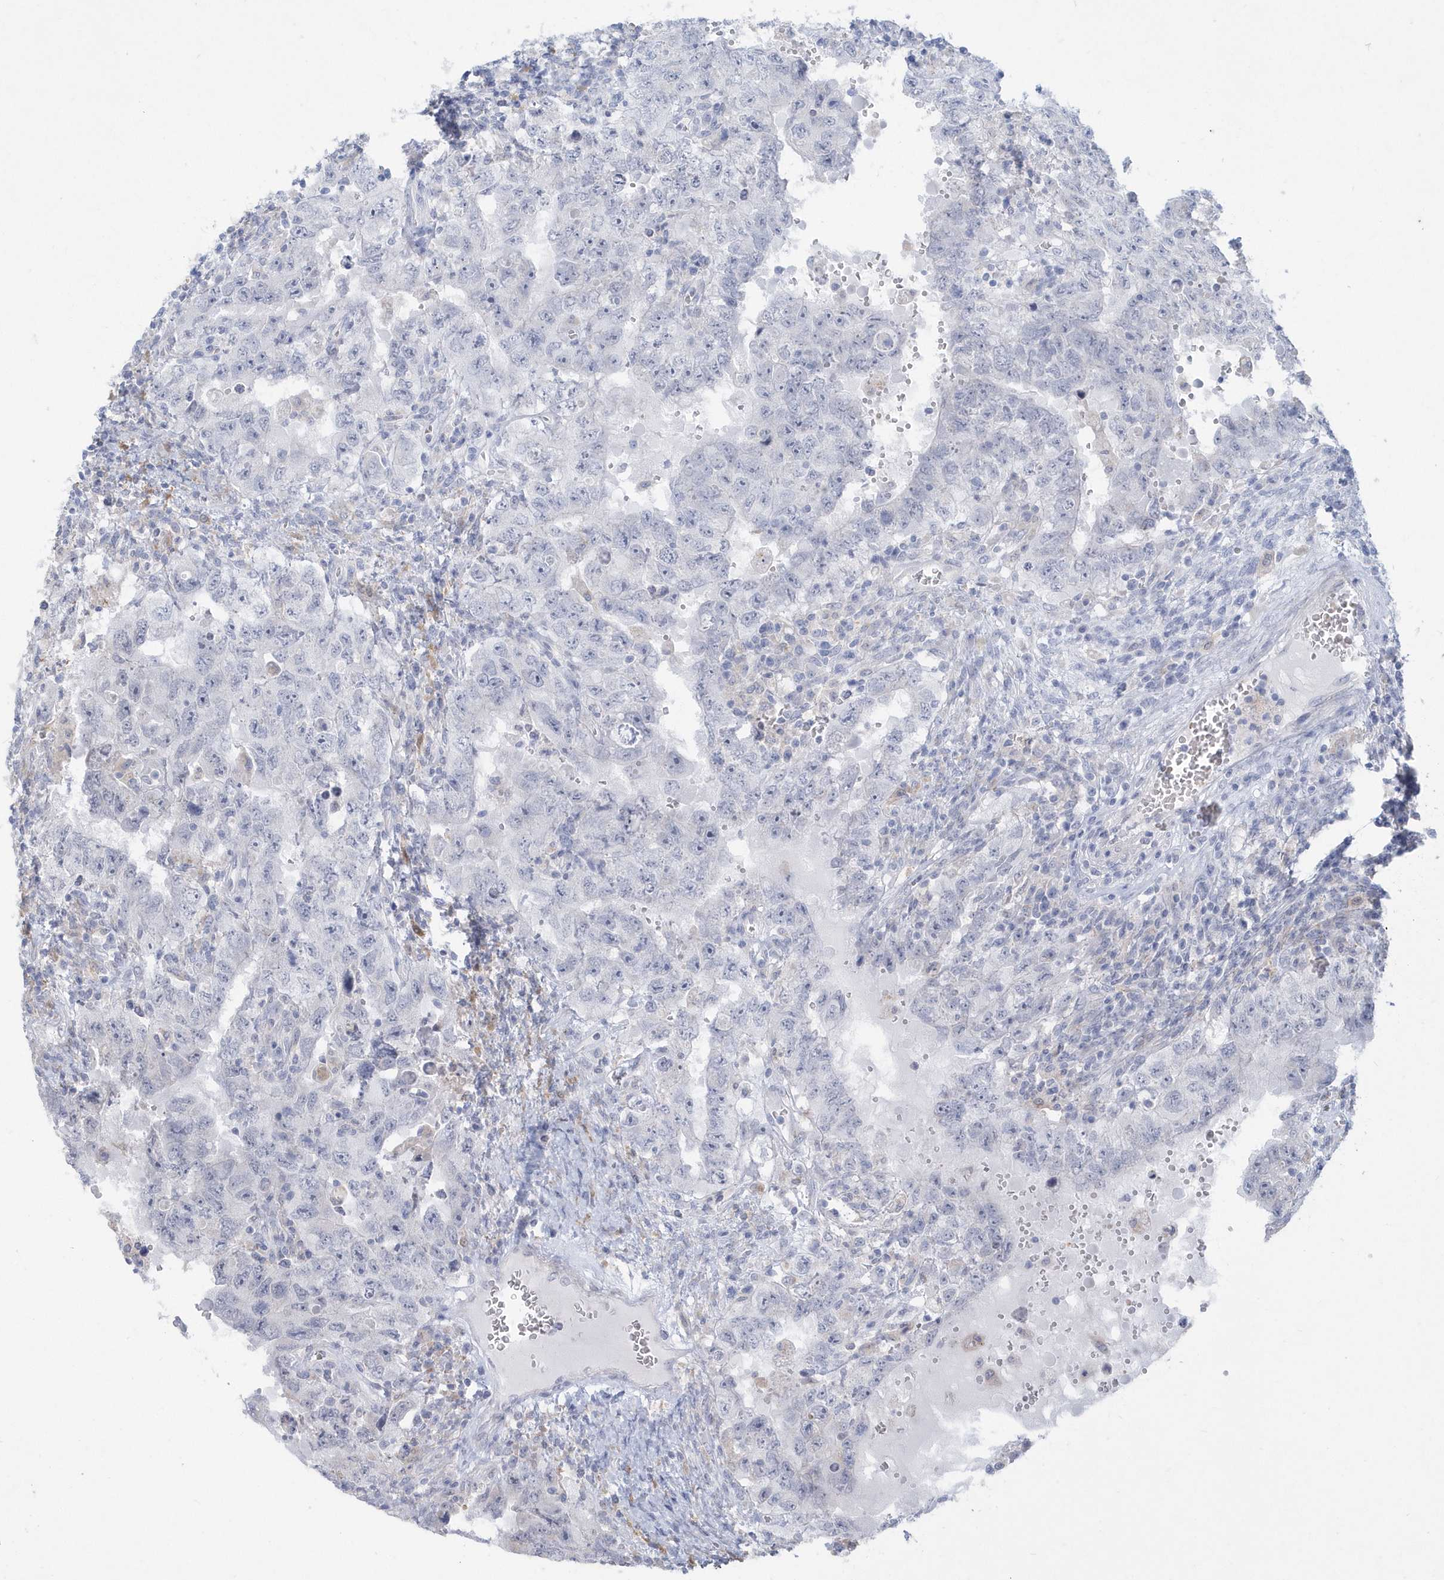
{"staining": {"intensity": "negative", "quantity": "none", "location": "none"}, "tissue": "testis cancer", "cell_type": "Tumor cells", "image_type": "cancer", "snomed": [{"axis": "morphology", "description": "Carcinoma, Embryonal, NOS"}, {"axis": "topography", "description": "Testis"}], "caption": "IHC micrograph of neoplastic tissue: human embryonal carcinoma (testis) stained with DAB (3,3'-diaminobenzidine) exhibits no significant protein positivity in tumor cells.", "gene": "TSPEAR", "patient": {"sex": "male", "age": 26}}